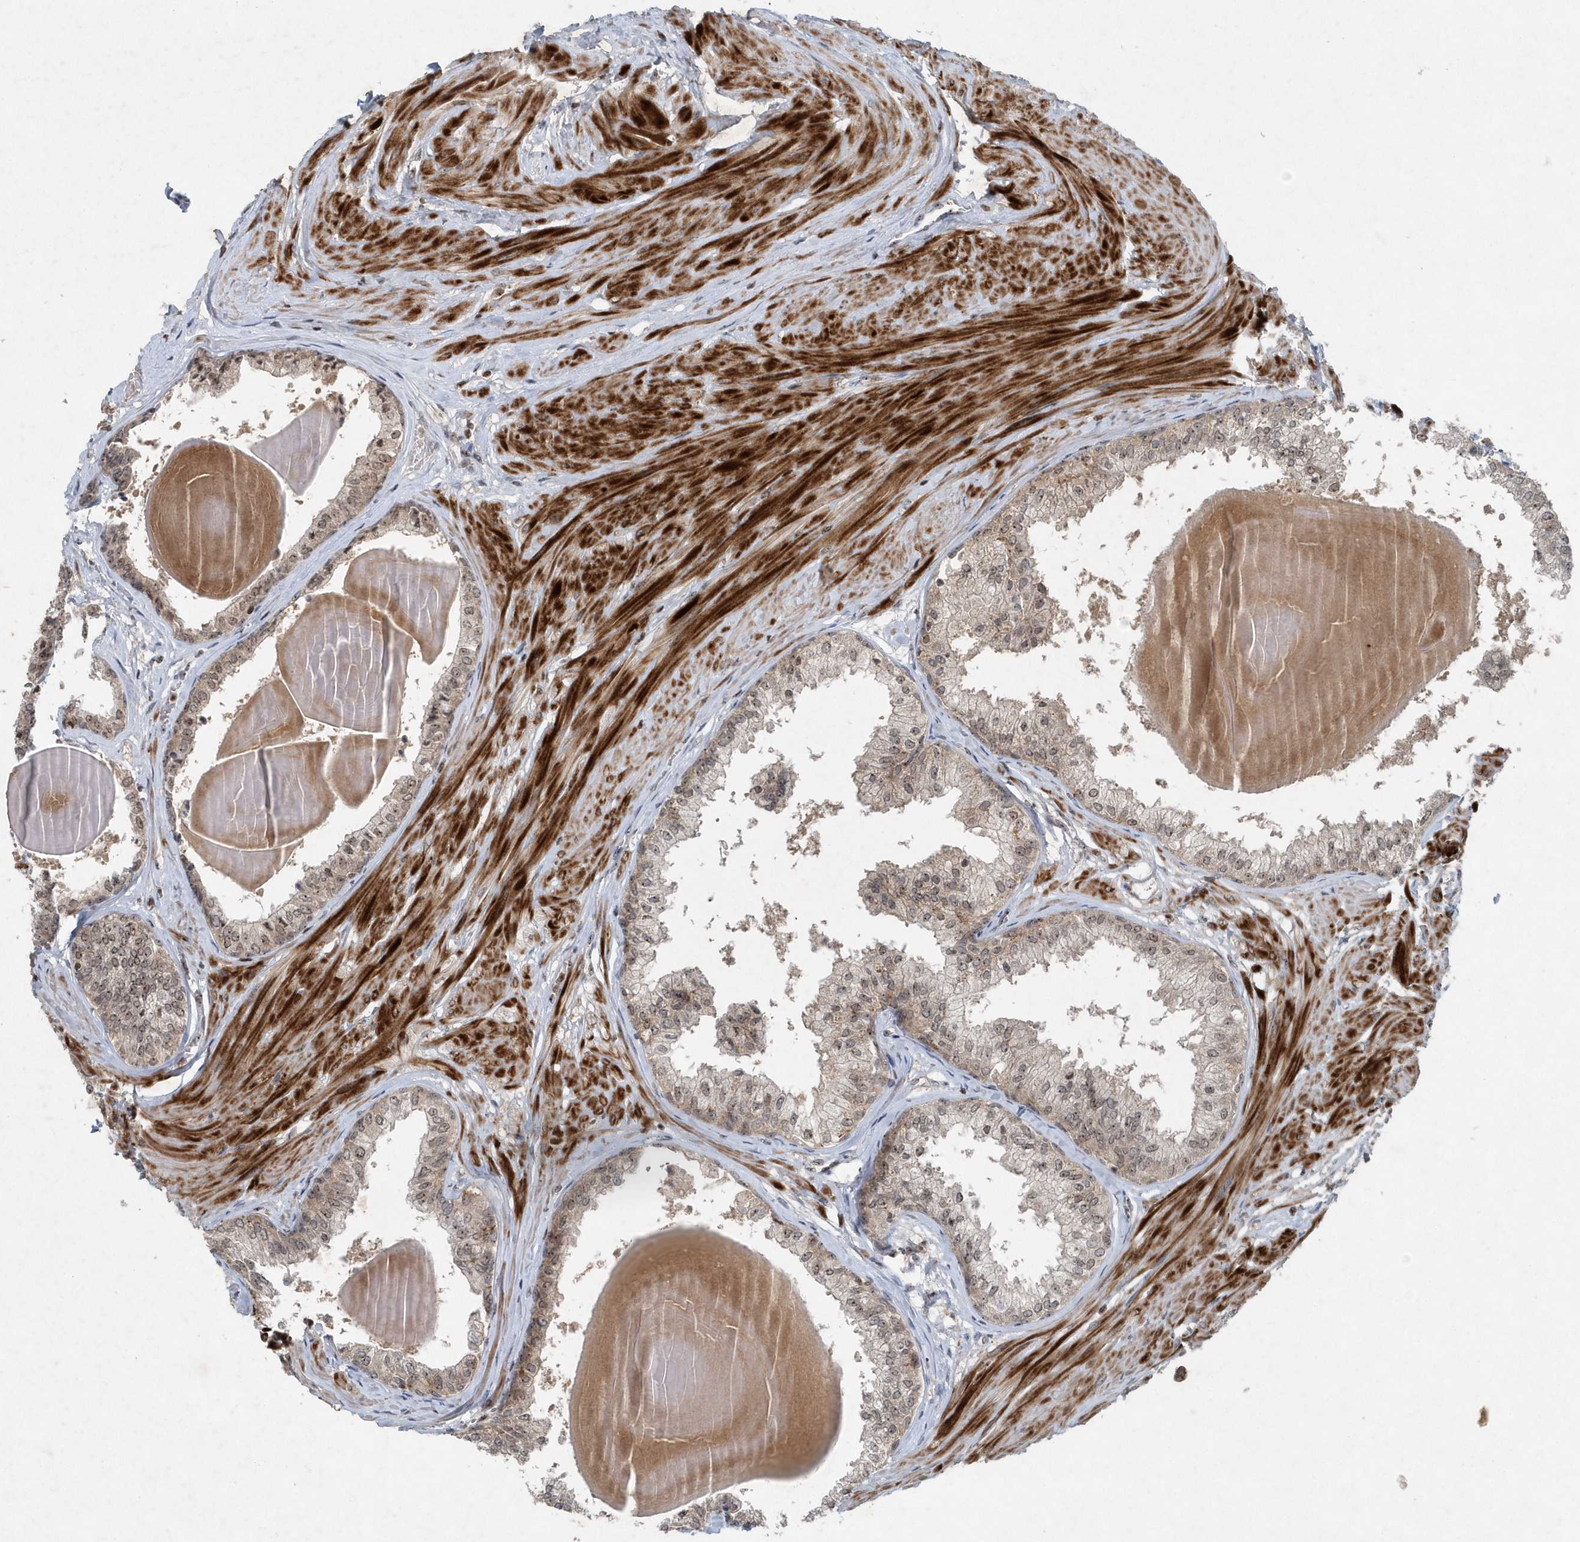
{"staining": {"intensity": "weak", "quantity": ">75%", "location": "cytoplasmic/membranous,nuclear"}, "tissue": "prostate", "cell_type": "Glandular cells", "image_type": "normal", "snomed": [{"axis": "morphology", "description": "Normal tissue, NOS"}, {"axis": "topography", "description": "Prostate"}], "caption": "IHC (DAB (3,3'-diaminobenzidine)) staining of normal prostate demonstrates weak cytoplasmic/membranous,nuclear protein expression in approximately >75% of glandular cells.", "gene": "QTRT2", "patient": {"sex": "male", "age": 48}}